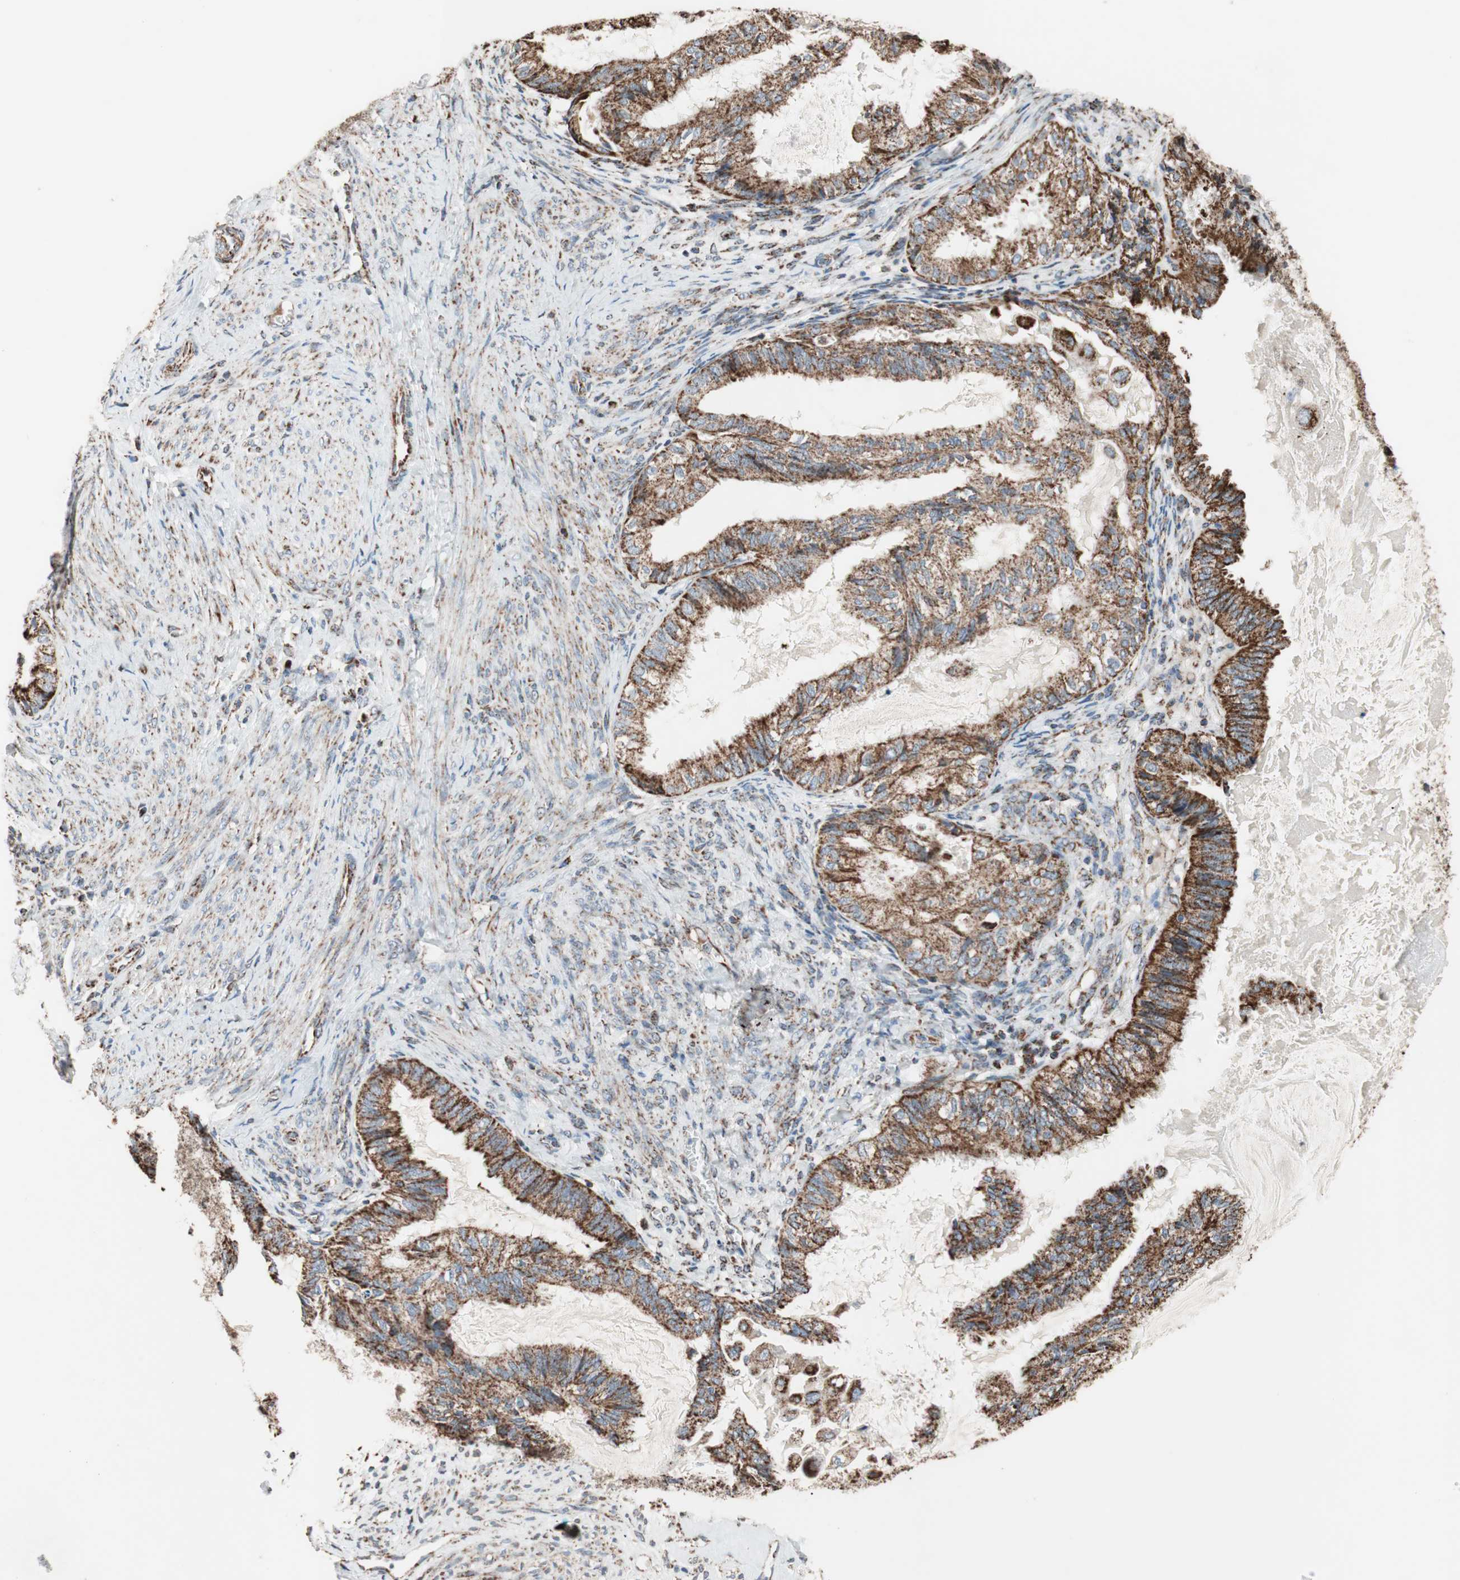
{"staining": {"intensity": "strong", "quantity": ">75%", "location": "cytoplasmic/membranous"}, "tissue": "cervical cancer", "cell_type": "Tumor cells", "image_type": "cancer", "snomed": [{"axis": "morphology", "description": "Normal tissue, NOS"}, {"axis": "morphology", "description": "Adenocarcinoma, NOS"}, {"axis": "topography", "description": "Cervix"}, {"axis": "topography", "description": "Endometrium"}], "caption": "Protein expression analysis of human cervical cancer (adenocarcinoma) reveals strong cytoplasmic/membranous staining in about >75% of tumor cells.", "gene": "PCSK4", "patient": {"sex": "female", "age": 86}}